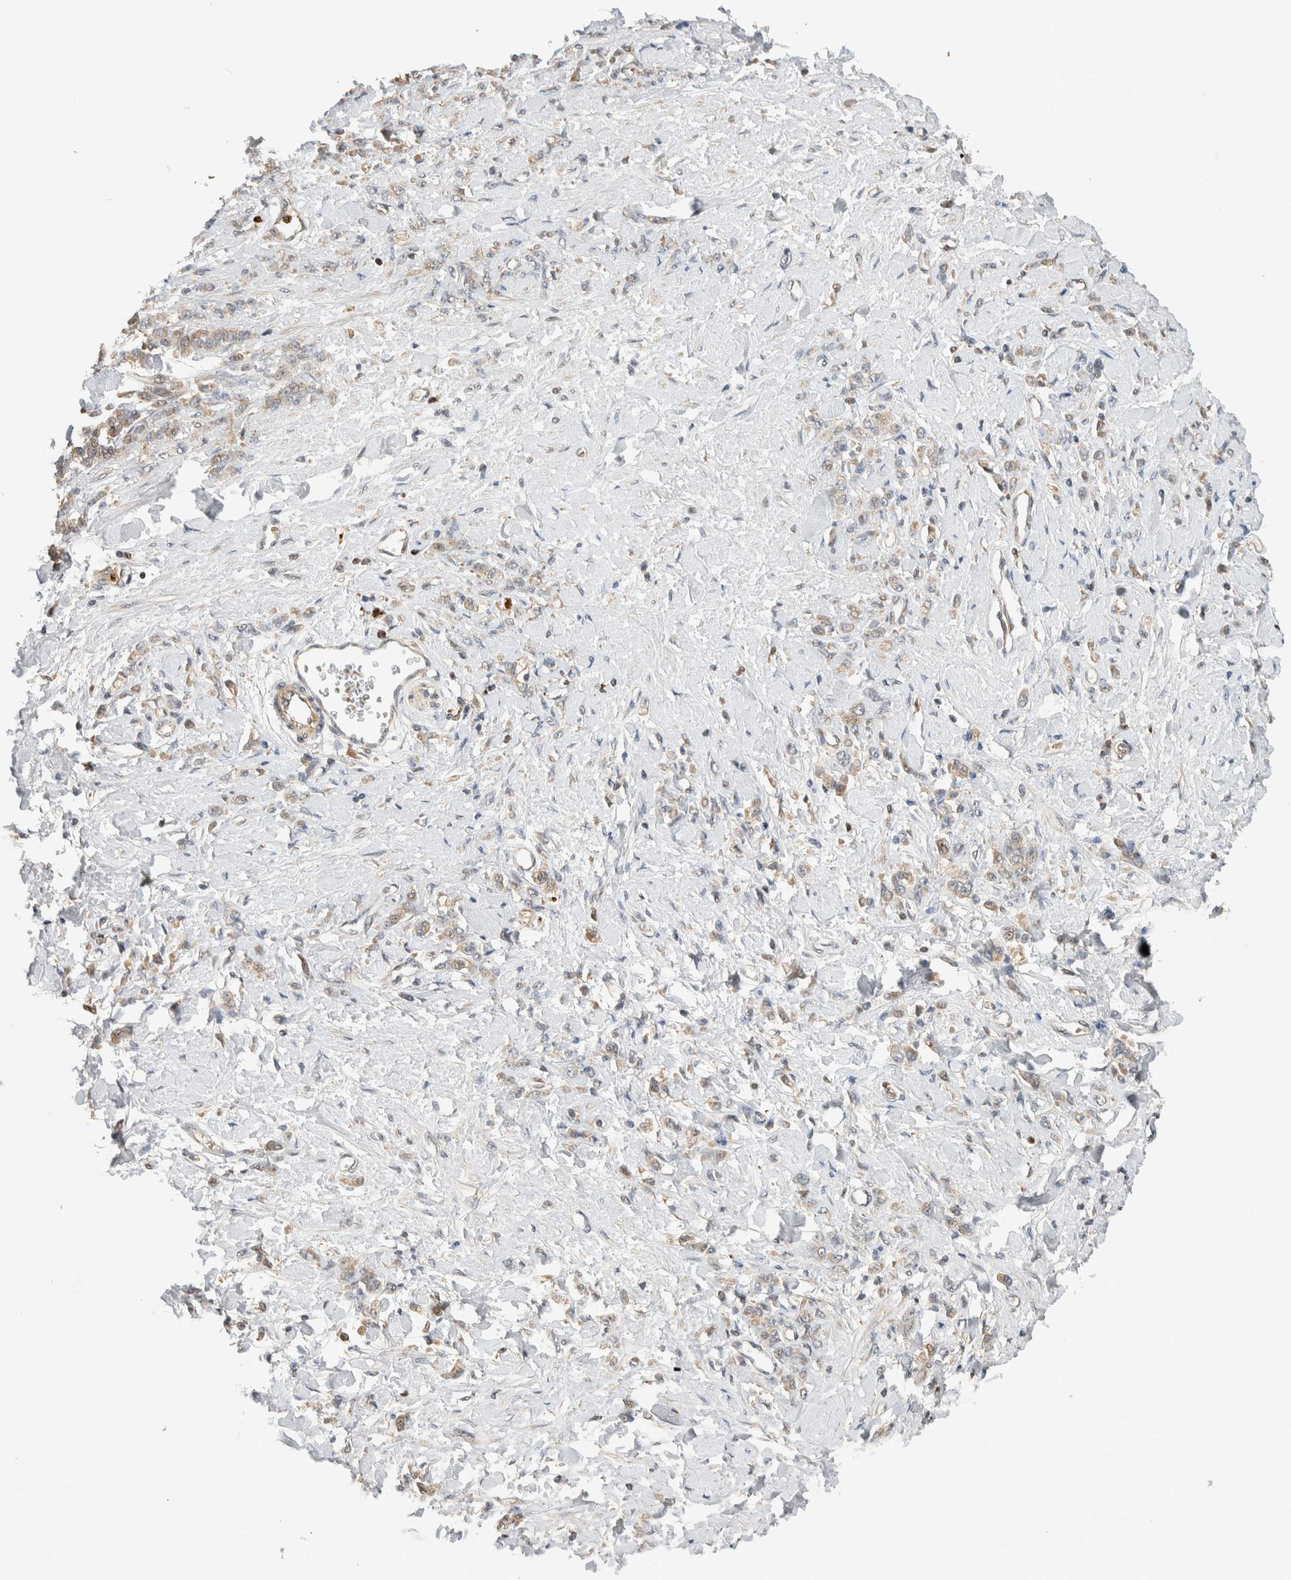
{"staining": {"intensity": "weak", "quantity": "25%-75%", "location": "cytoplasmic/membranous"}, "tissue": "stomach cancer", "cell_type": "Tumor cells", "image_type": "cancer", "snomed": [{"axis": "morphology", "description": "Normal tissue, NOS"}, {"axis": "morphology", "description": "Adenocarcinoma, NOS"}, {"axis": "topography", "description": "Stomach"}], "caption": "Protein expression analysis of human adenocarcinoma (stomach) reveals weak cytoplasmic/membranous positivity in approximately 25%-75% of tumor cells.", "gene": "VPS53", "patient": {"sex": "male", "age": 82}}